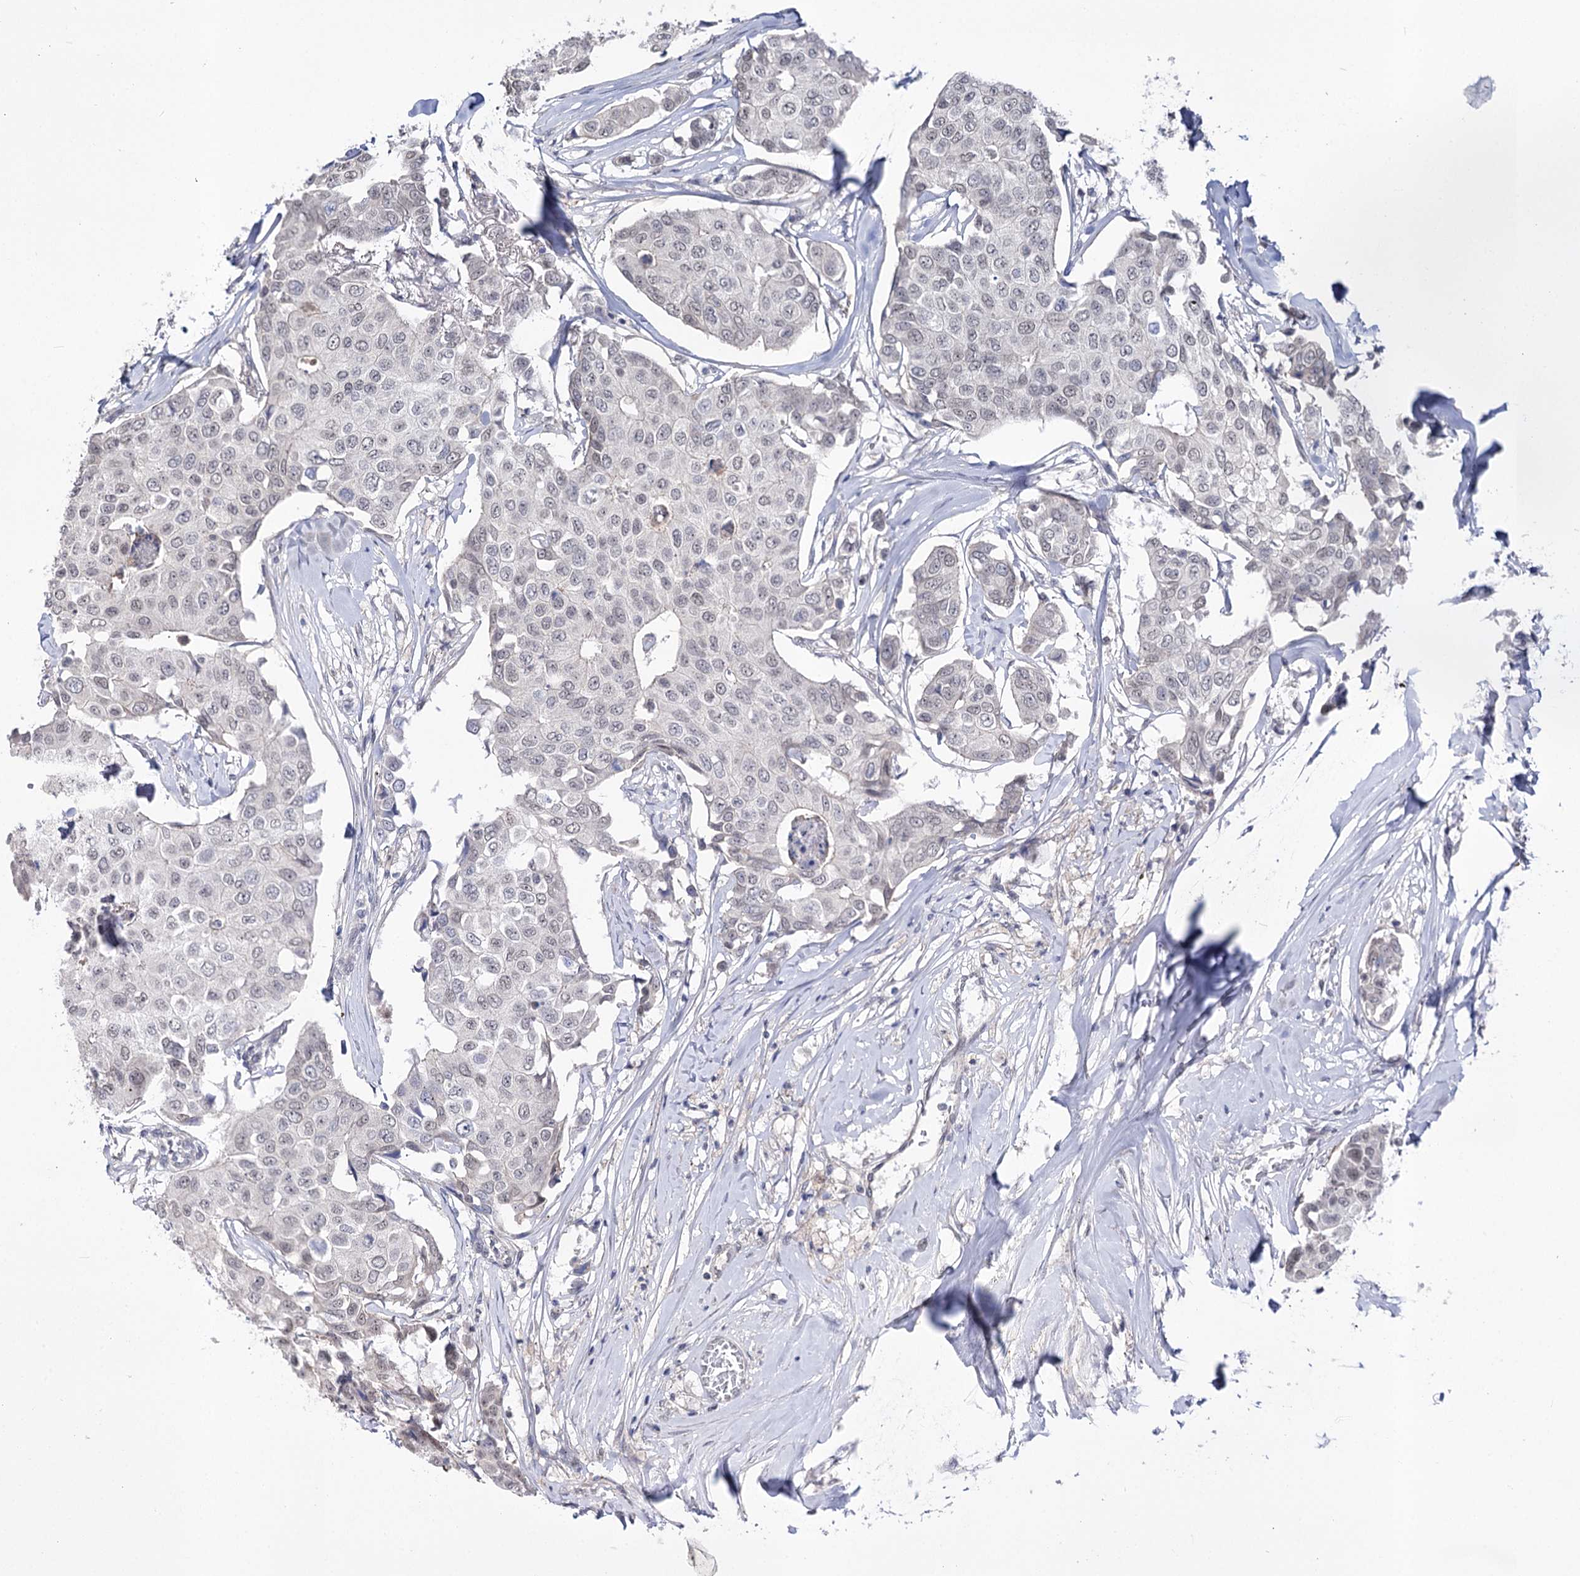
{"staining": {"intensity": "negative", "quantity": "none", "location": "none"}, "tissue": "breast cancer", "cell_type": "Tumor cells", "image_type": "cancer", "snomed": [{"axis": "morphology", "description": "Duct carcinoma"}, {"axis": "topography", "description": "Breast"}], "caption": "Immunohistochemistry histopathology image of neoplastic tissue: breast cancer (invasive ductal carcinoma) stained with DAB (3,3'-diaminobenzidine) exhibits no significant protein expression in tumor cells.", "gene": "ATP10B", "patient": {"sex": "female", "age": 80}}